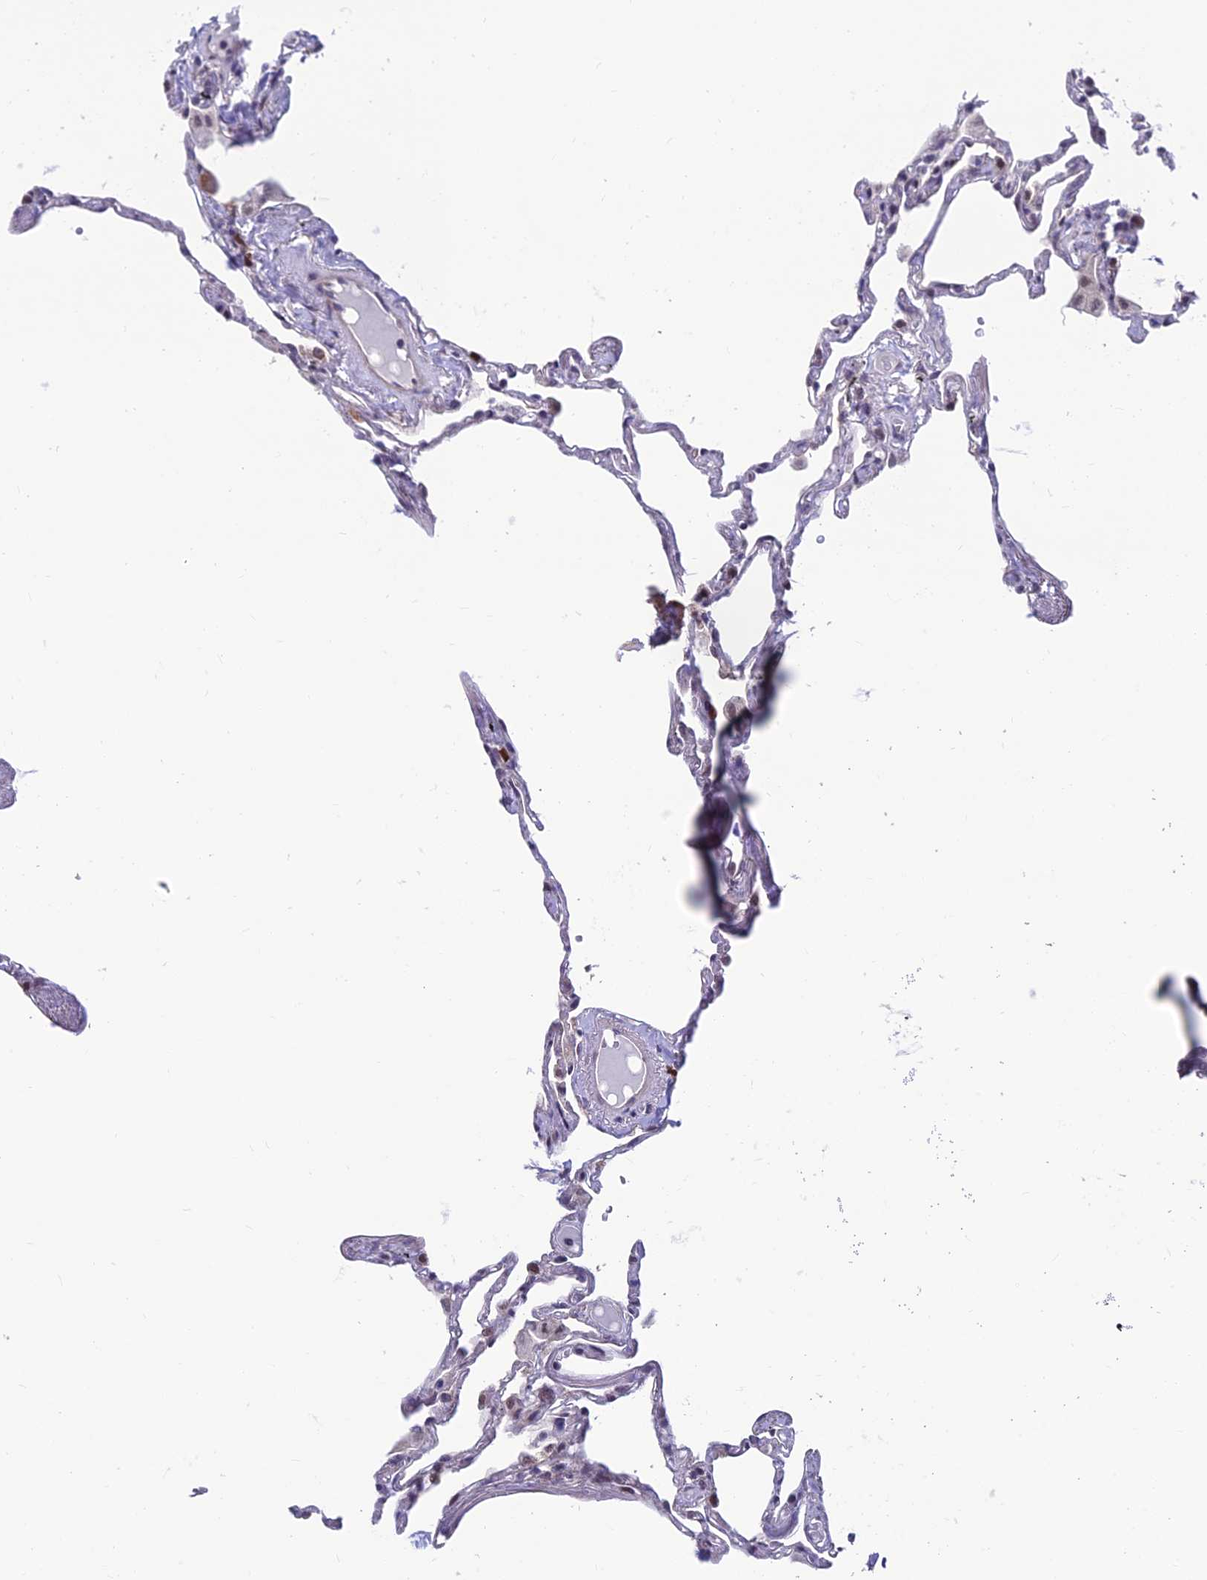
{"staining": {"intensity": "moderate", "quantity": "25%-75%", "location": "nuclear"}, "tissue": "lung", "cell_type": "Alveolar cells", "image_type": "normal", "snomed": [{"axis": "morphology", "description": "Normal tissue, NOS"}, {"axis": "topography", "description": "Lung"}], "caption": "Brown immunohistochemical staining in benign lung reveals moderate nuclear staining in approximately 25%-75% of alveolar cells. Immunohistochemistry (ihc) stains the protein in brown and the nuclei are stained blue.", "gene": "KIAA1191", "patient": {"sex": "female", "age": 67}}